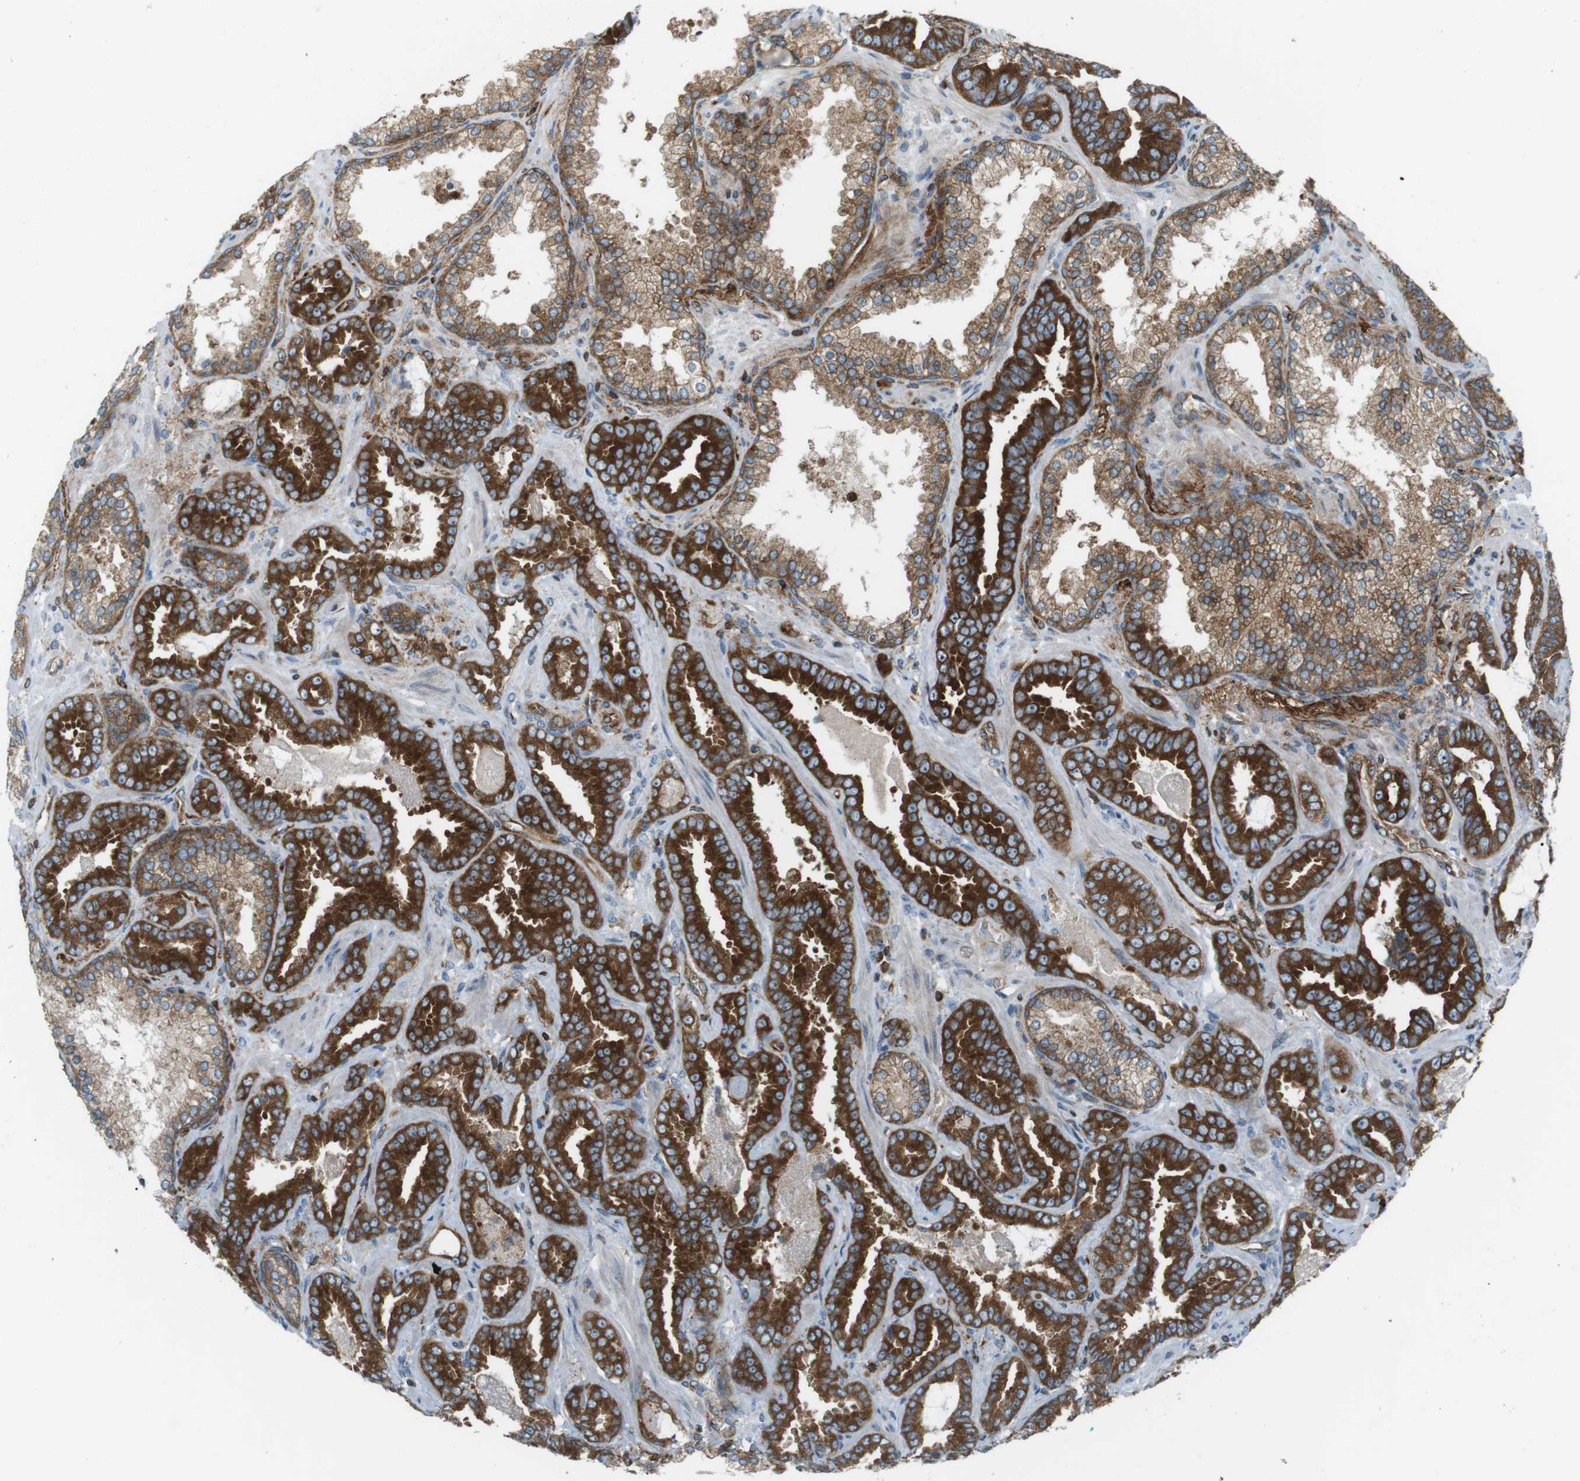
{"staining": {"intensity": "strong", "quantity": ">75%", "location": "cytoplasmic/membranous"}, "tissue": "prostate cancer", "cell_type": "Tumor cells", "image_type": "cancer", "snomed": [{"axis": "morphology", "description": "Adenocarcinoma, Low grade"}, {"axis": "topography", "description": "Prostate"}], "caption": "Strong cytoplasmic/membranous protein staining is appreciated in about >75% of tumor cells in prostate cancer.", "gene": "FLII", "patient": {"sex": "male", "age": 60}}